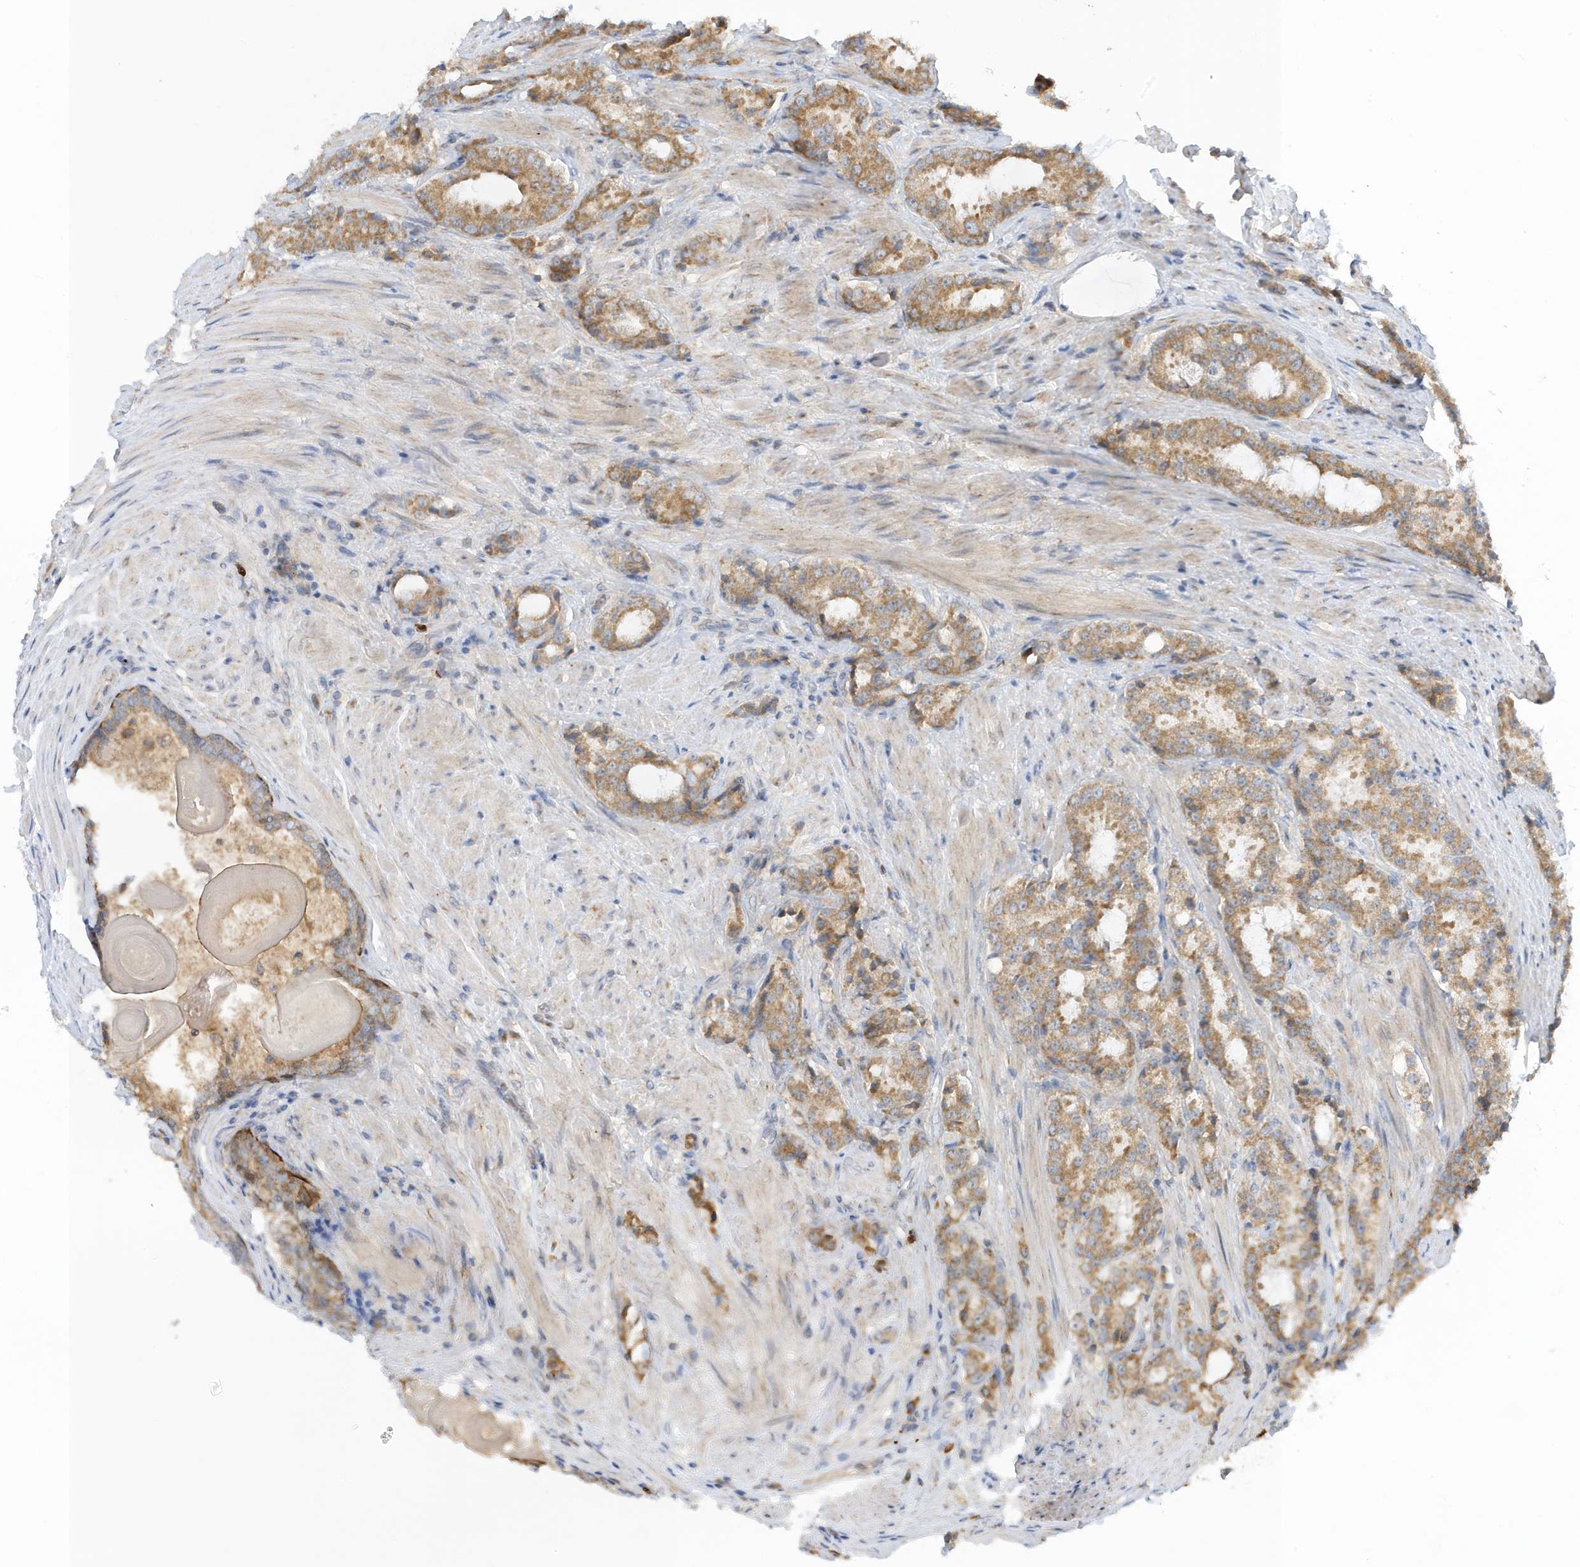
{"staining": {"intensity": "strong", "quantity": "25%-75%", "location": "cytoplasmic/membranous"}, "tissue": "prostate cancer", "cell_type": "Tumor cells", "image_type": "cancer", "snomed": [{"axis": "morphology", "description": "Adenocarcinoma, High grade"}, {"axis": "topography", "description": "Prostate"}], "caption": "Prostate high-grade adenocarcinoma stained for a protein shows strong cytoplasmic/membranous positivity in tumor cells.", "gene": "NPPC", "patient": {"sex": "male", "age": 66}}